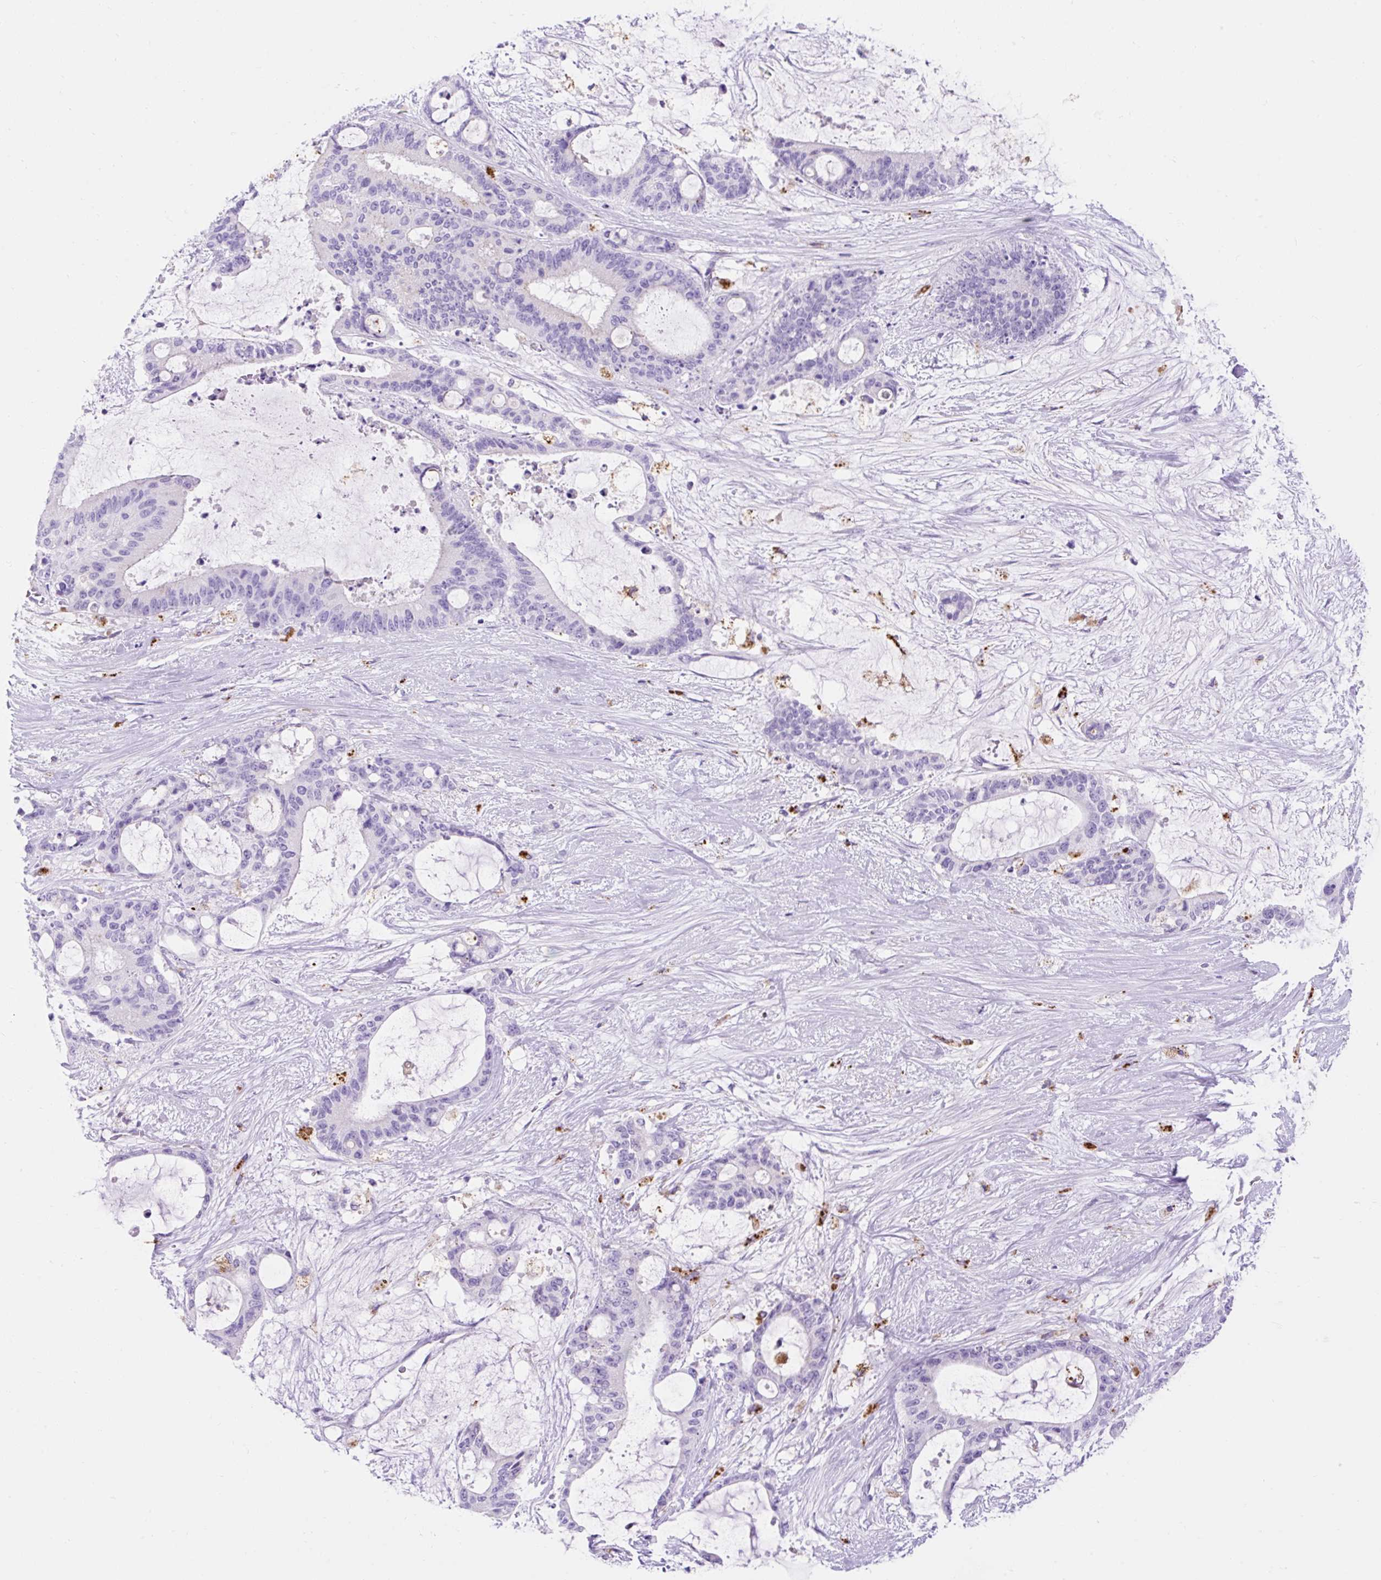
{"staining": {"intensity": "negative", "quantity": "none", "location": "none"}, "tissue": "liver cancer", "cell_type": "Tumor cells", "image_type": "cancer", "snomed": [{"axis": "morphology", "description": "Normal tissue, NOS"}, {"axis": "morphology", "description": "Cholangiocarcinoma"}, {"axis": "topography", "description": "Liver"}, {"axis": "topography", "description": "Peripheral nerve tissue"}], "caption": "Photomicrograph shows no significant protein positivity in tumor cells of liver cholangiocarcinoma.", "gene": "HEXB", "patient": {"sex": "female", "age": 73}}